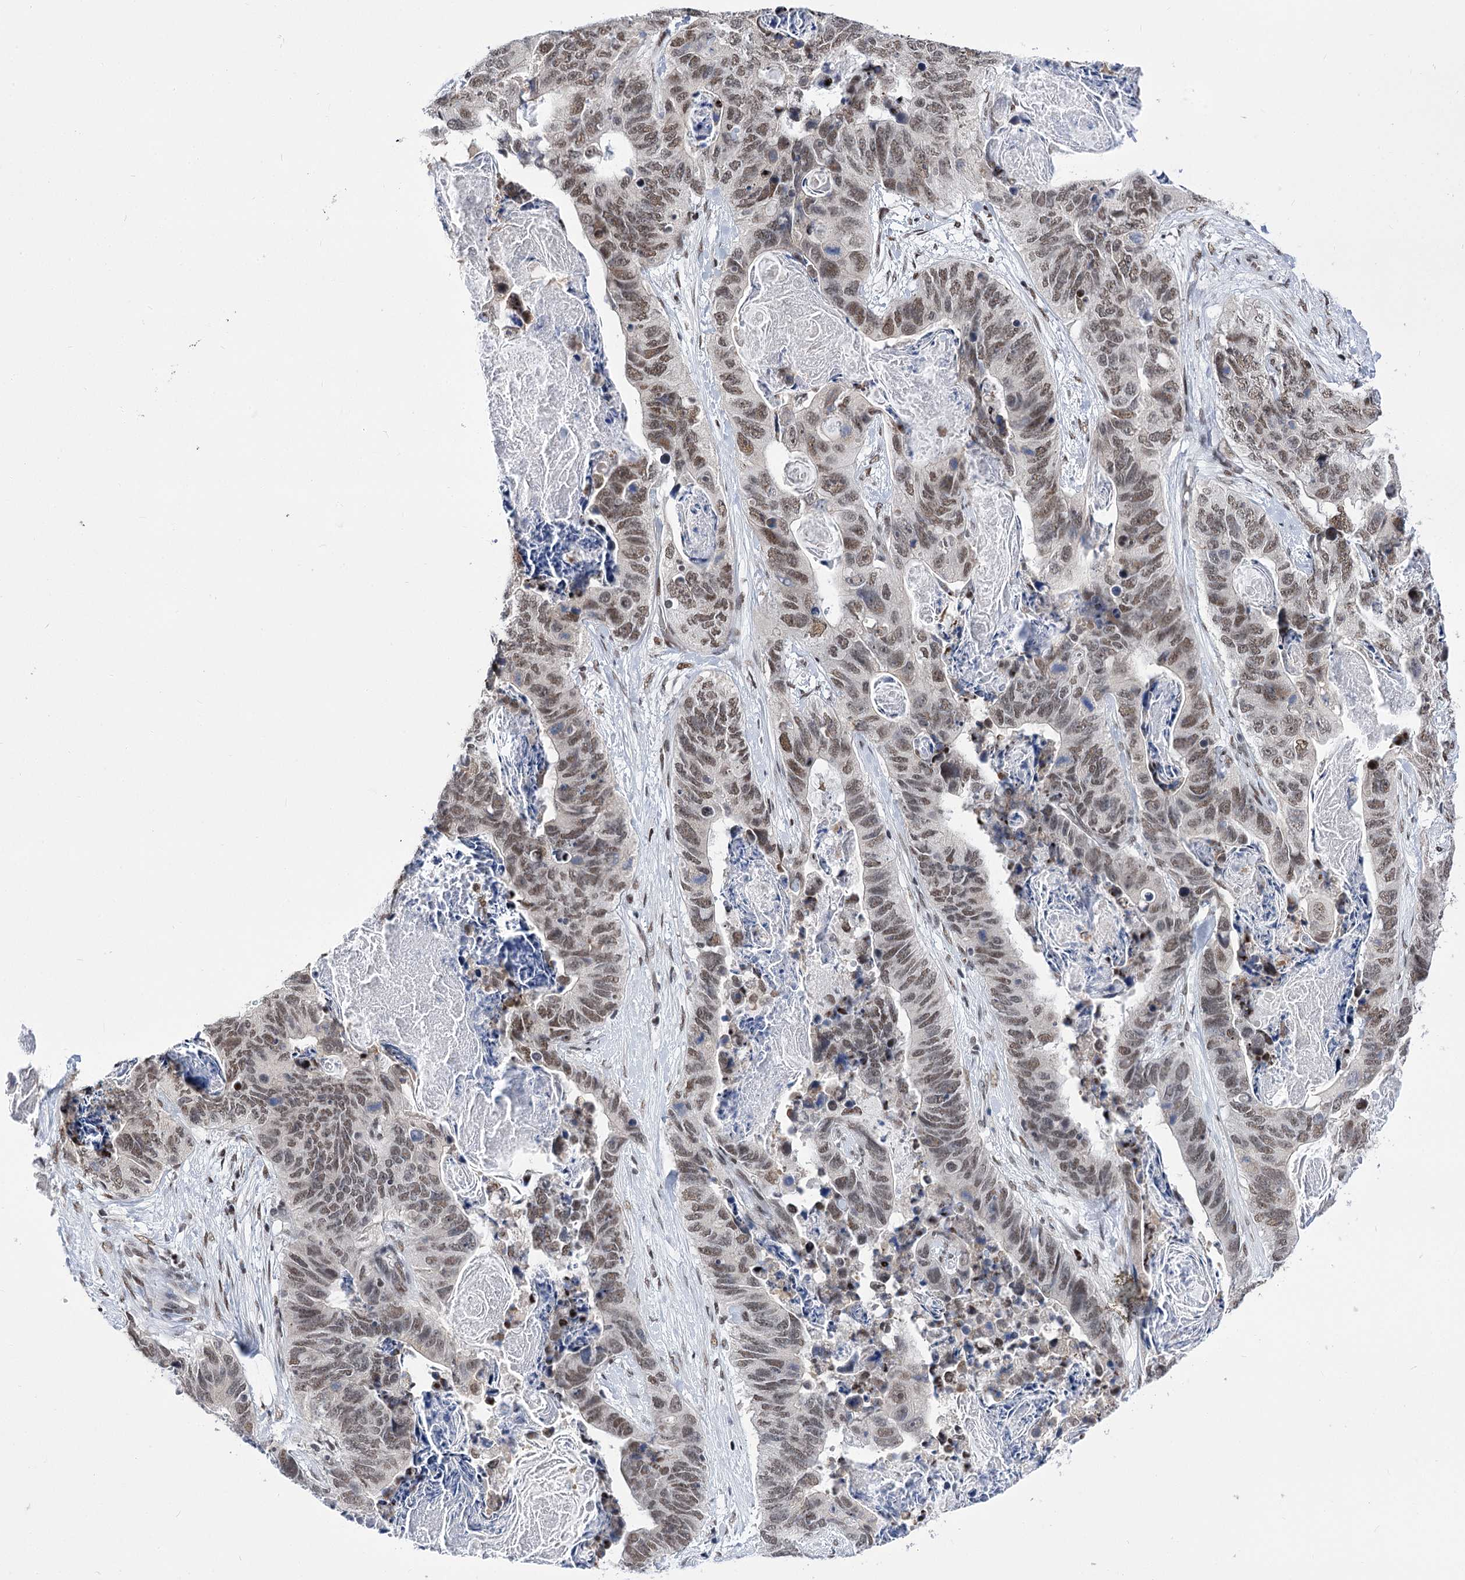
{"staining": {"intensity": "moderate", "quantity": ">75%", "location": "nuclear"}, "tissue": "stomach cancer", "cell_type": "Tumor cells", "image_type": "cancer", "snomed": [{"axis": "morphology", "description": "Adenocarcinoma, NOS"}, {"axis": "topography", "description": "Stomach"}], "caption": "Stomach cancer was stained to show a protein in brown. There is medium levels of moderate nuclear positivity in approximately >75% of tumor cells. (Brightfield microscopy of DAB IHC at high magnification).", "gene": "POU4F3", "patient": {"sex": "female", "age": 89}}